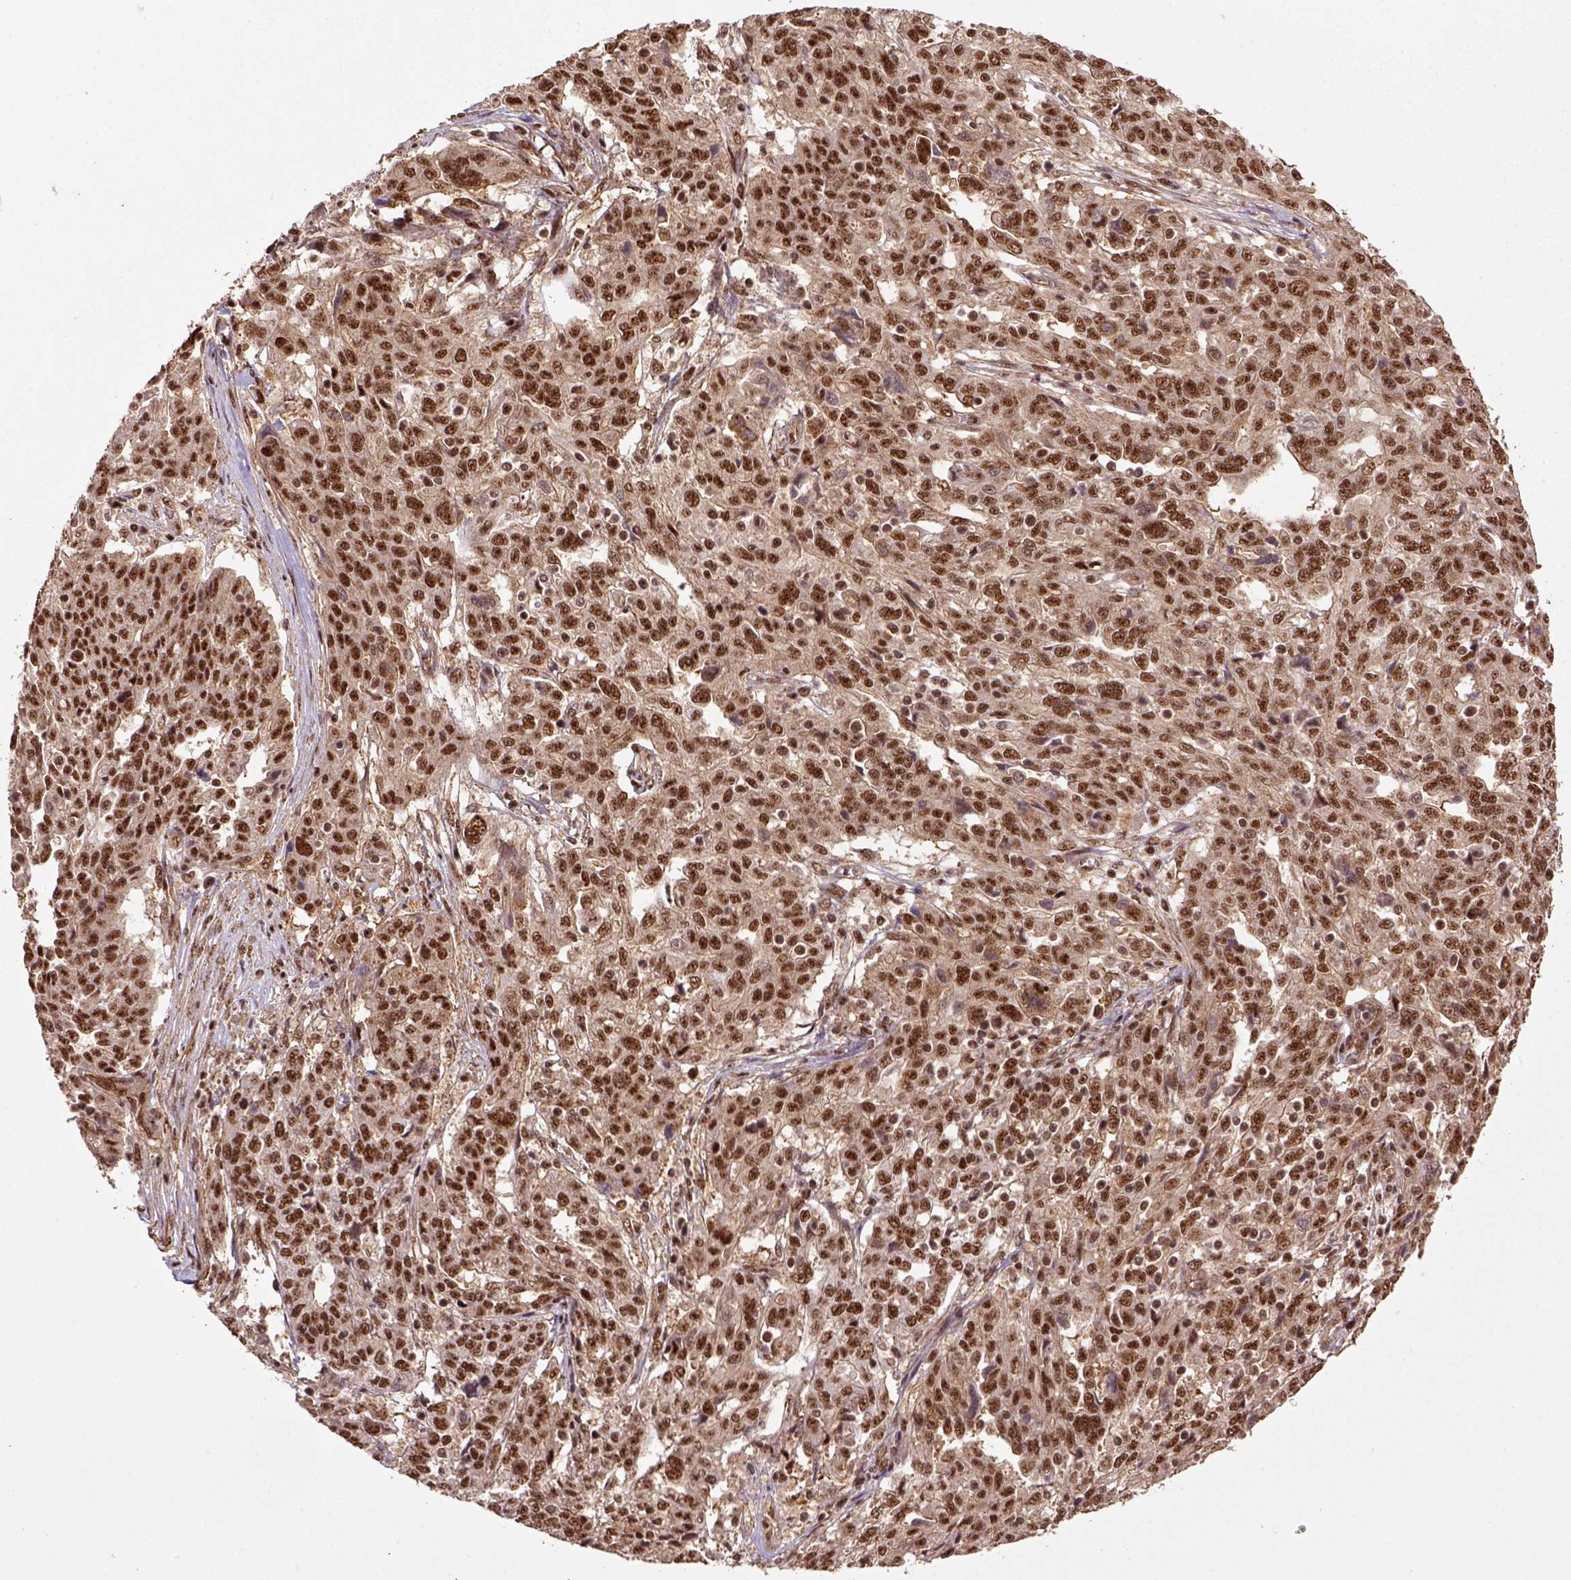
{"staining": {"intensity": "strong", "quantity": ">75%", "location": "nuclear"}, "tissue": "ovarian cancer", "cell_type": "Tumor cells", "image_type": "cancer", "snomed": [{"axis": "morphology", "description": "Cystadenocarcinoma, serous, NOS"}, {"axis": "topography", "description": "Ovary"}], "caption": "A photomicrograph of serous cystadenocarcinoma (ovarian) stained for a protein demonstrates strong nuclear brown staining in tumor cells.", "gene": "PPIG", "patient": {"sex": "female", "age": 67}}